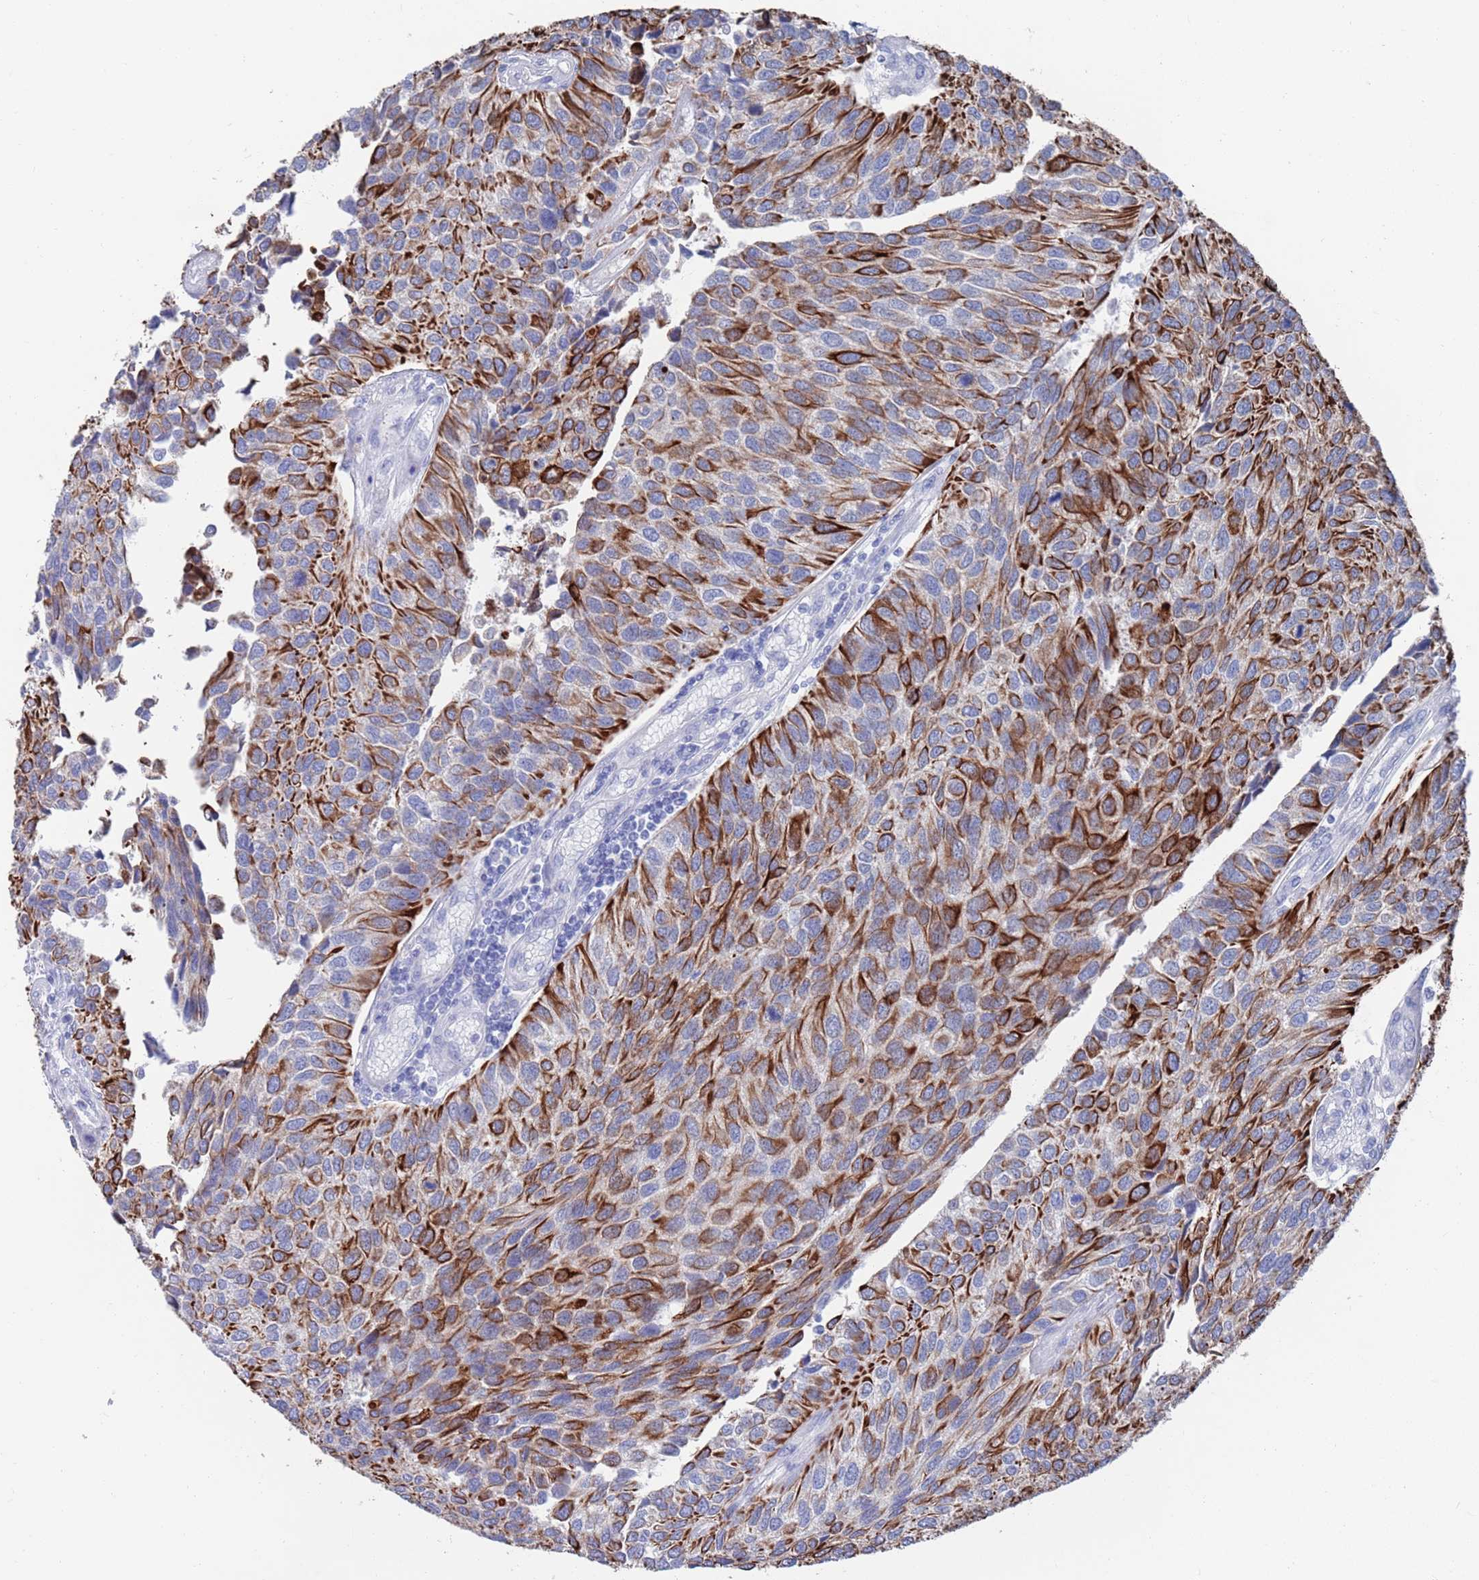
{"staining": {"intensity": "strong", "quantity": "25%-75%", "location": "cytoplasmic/membranous"}, "tissue": "urothelial cancer", "cell_type": "Tumor cells", "image_type": "cancer", "snomed": [{"axis": "morphology", "description": "Urothelial carcinoma, NOS"}, {"axis": "topography", "description": "Urinary bladder"}], "caption": "High-power microscopy captured an immunohistochemistry histopathology image of urothelial cancer, revealing strong cytoplasmic/membranous positivity in approximately 25%-75% of tumor cells.", "gene": "MTMR2", "patient": {"sex": "male", "age": 55}}